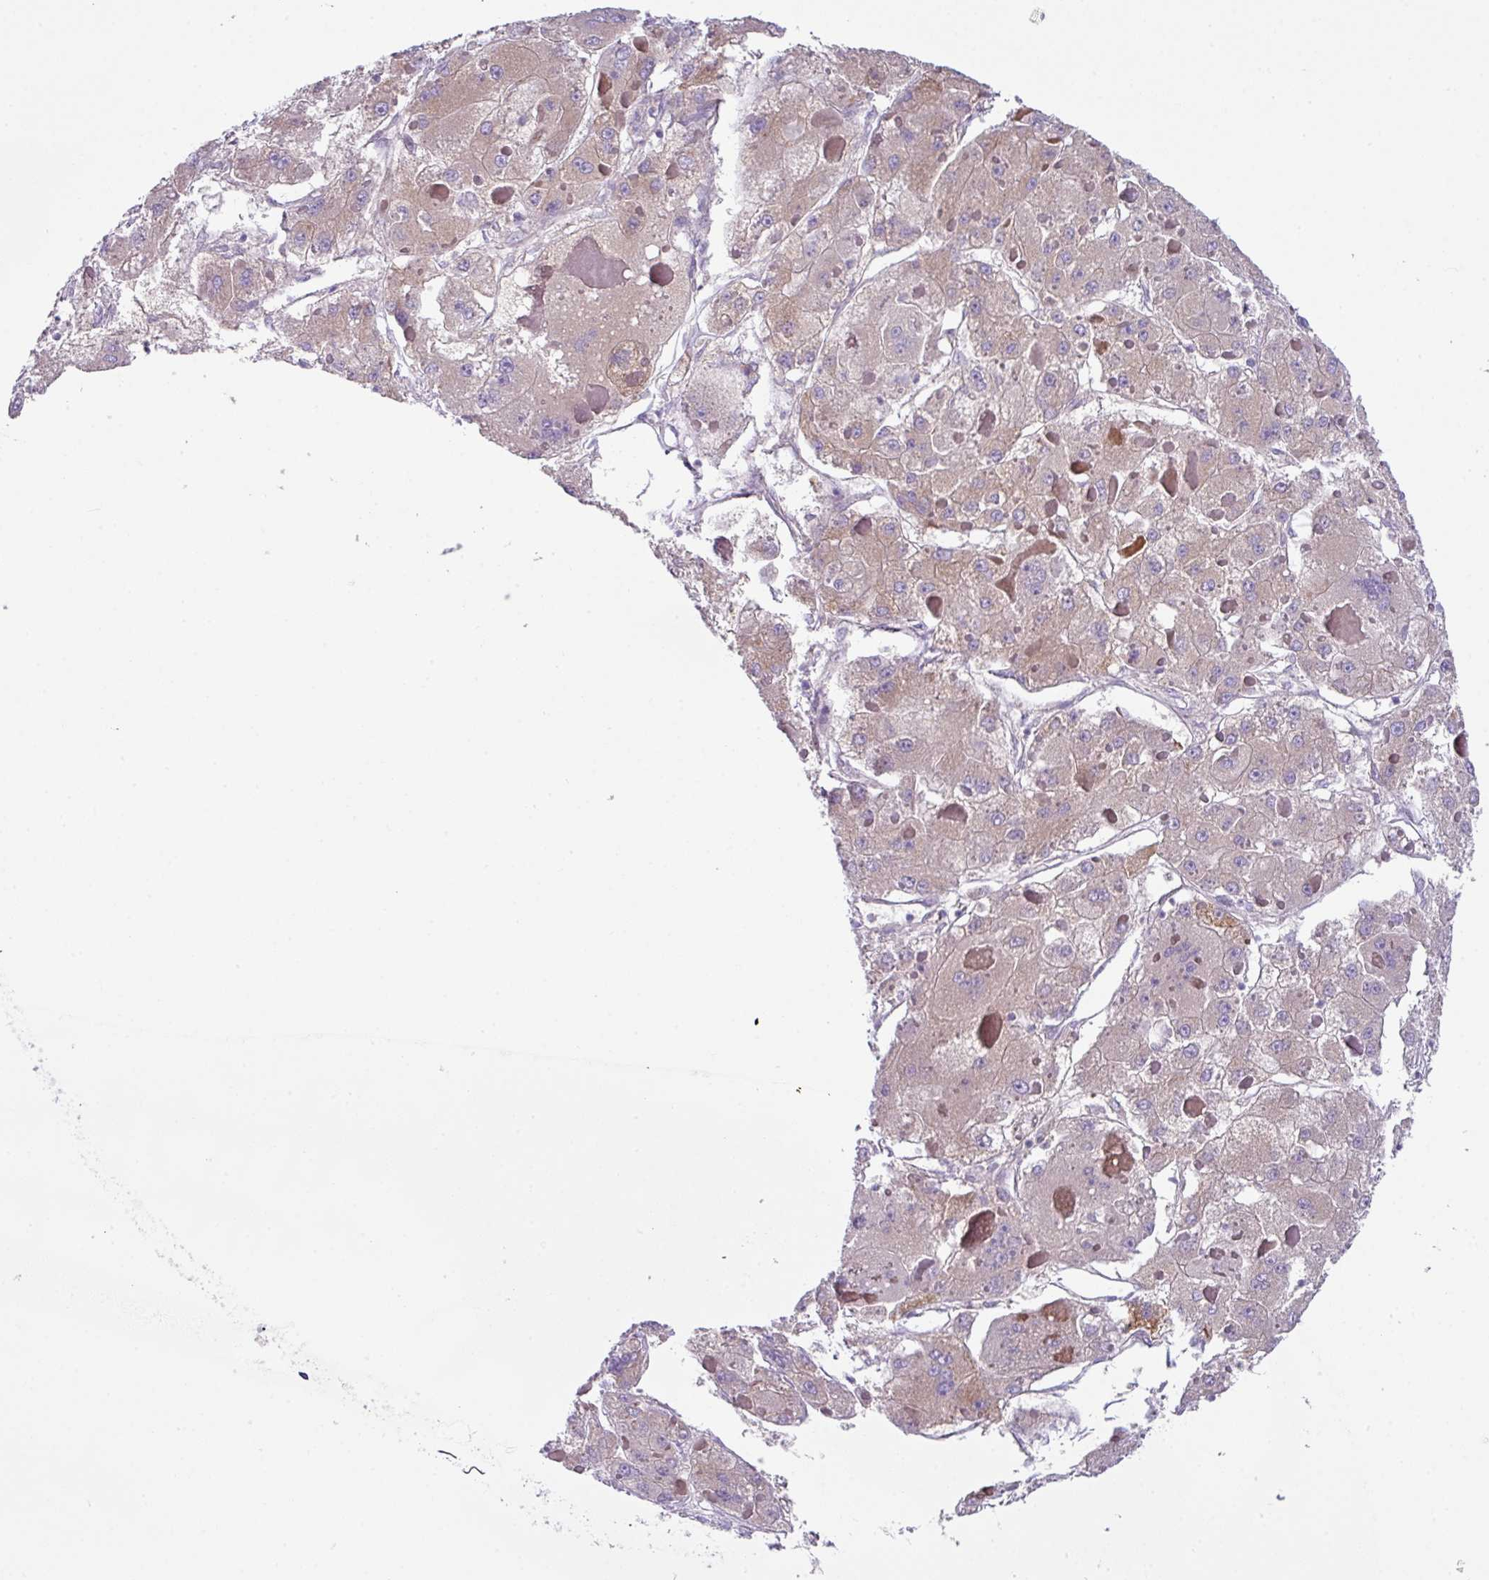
{"staining": {"intensity": "weak", "quantity": ">75%", "location": "cytoplasmic/membranous"}, "tissue": "liver cancer", "cell_type": "Tumor cells", "image_type": "cancer", "snomed": [{"axis": "morphology", "description": "Carcinoma, Hepatocellular, NOS"}, {"axis": "topography", "description": "Liver"}], "caption": "A brown stain highlights weak cytoplasmic/membranous expression of a protein in liver cancer tumor cells.", "gene": "DNAL1", "patient": {"sex": "female", "age": 73}}